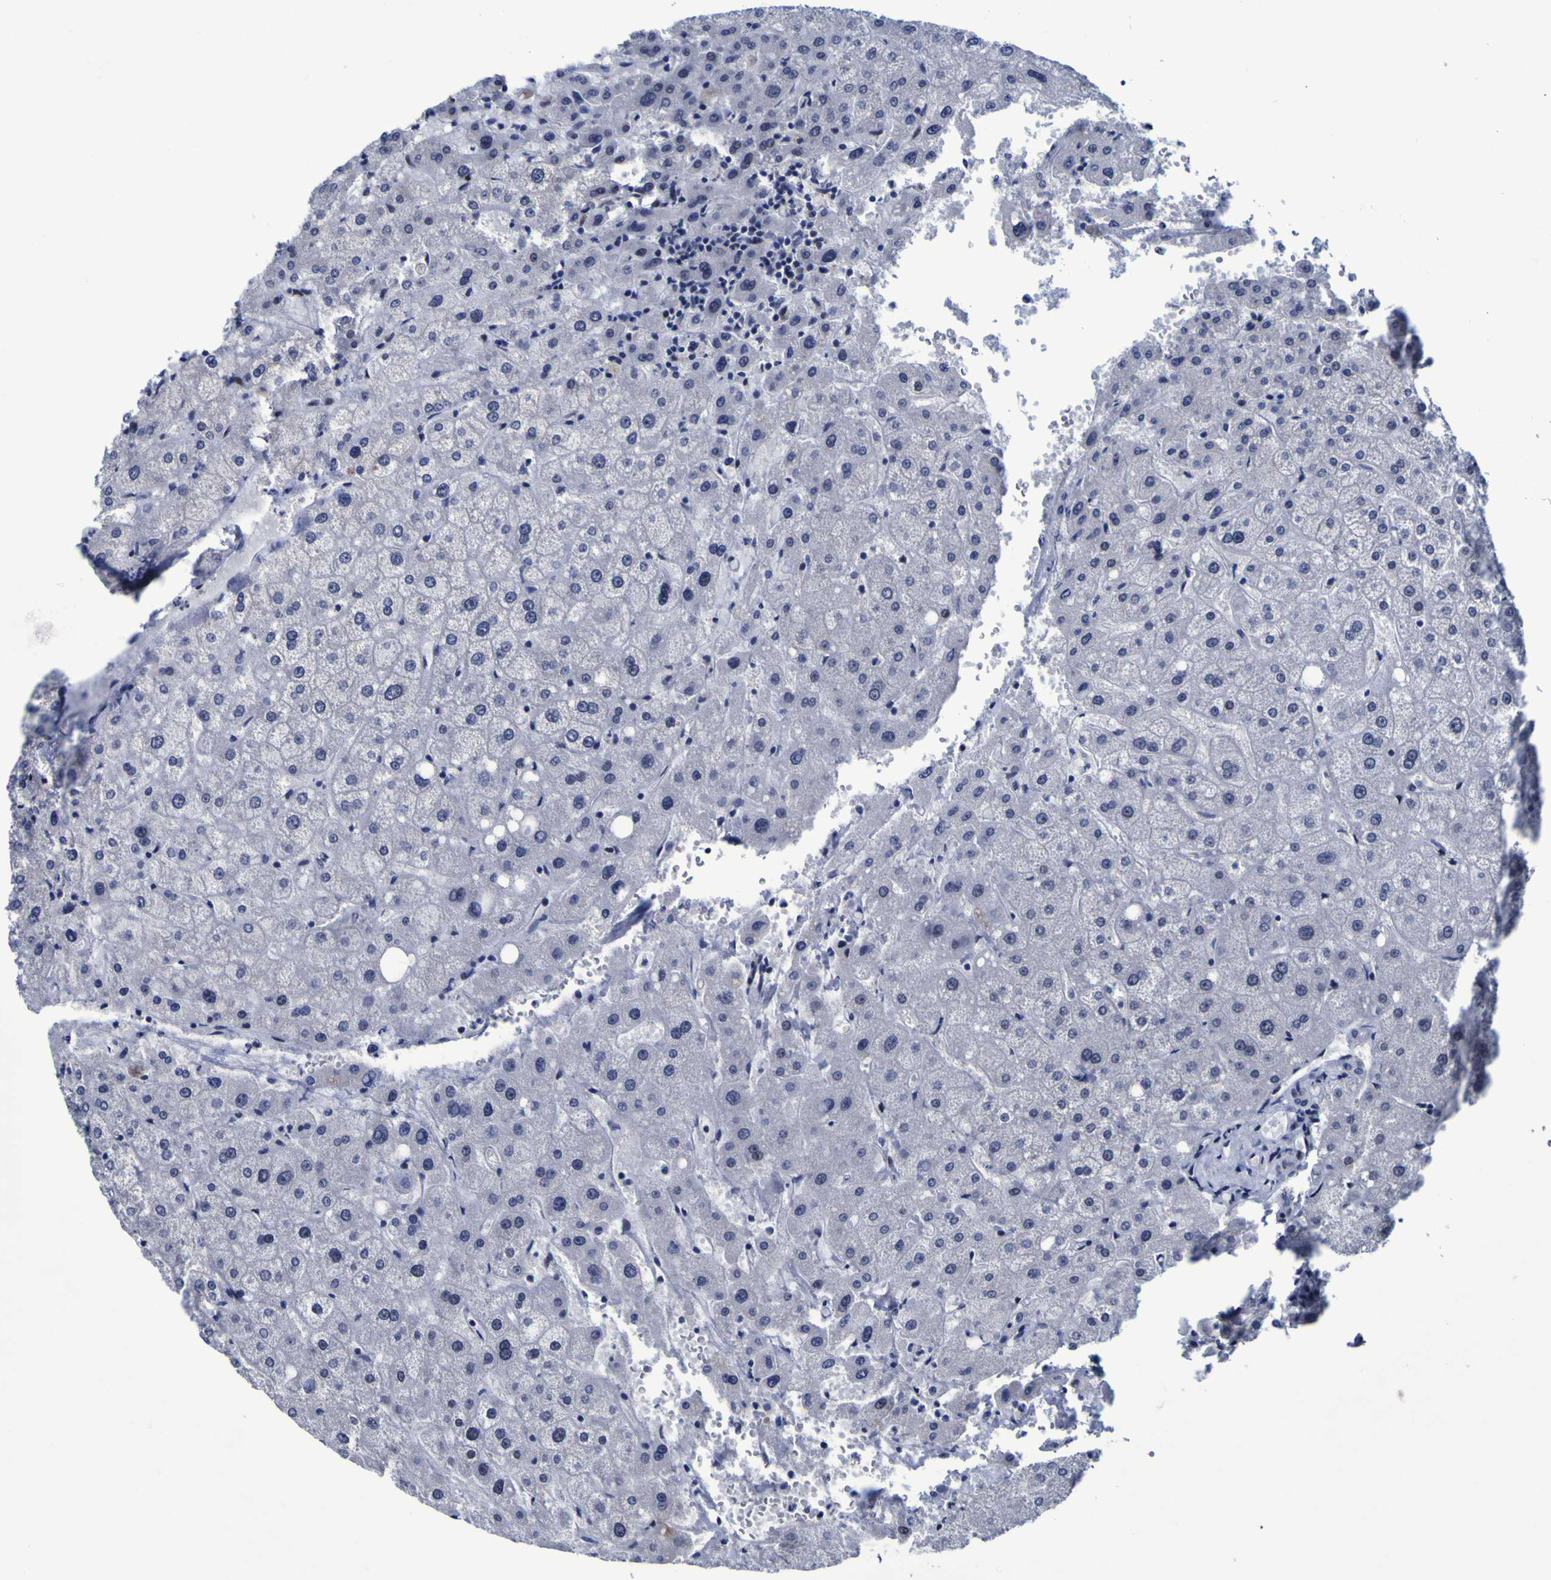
{"staining": {"intensity": "negative", "quantity": "none", "location": "none"}, "tissue": "liver", "cell_type": "Cholangiocytes", "image_type": "normal", "snomed": [{"axis": "morphology", "description": "Normal tissue, NOS"}, {"axis": "topography", "description": "Liver"}], "caption": "This is an immunohistochemistry (IHC) histopathology image of normal human liver. There is no expression in cholangiocytes.", "gene": "MBD3", "patient": {"sex": "male", "age": 73}}